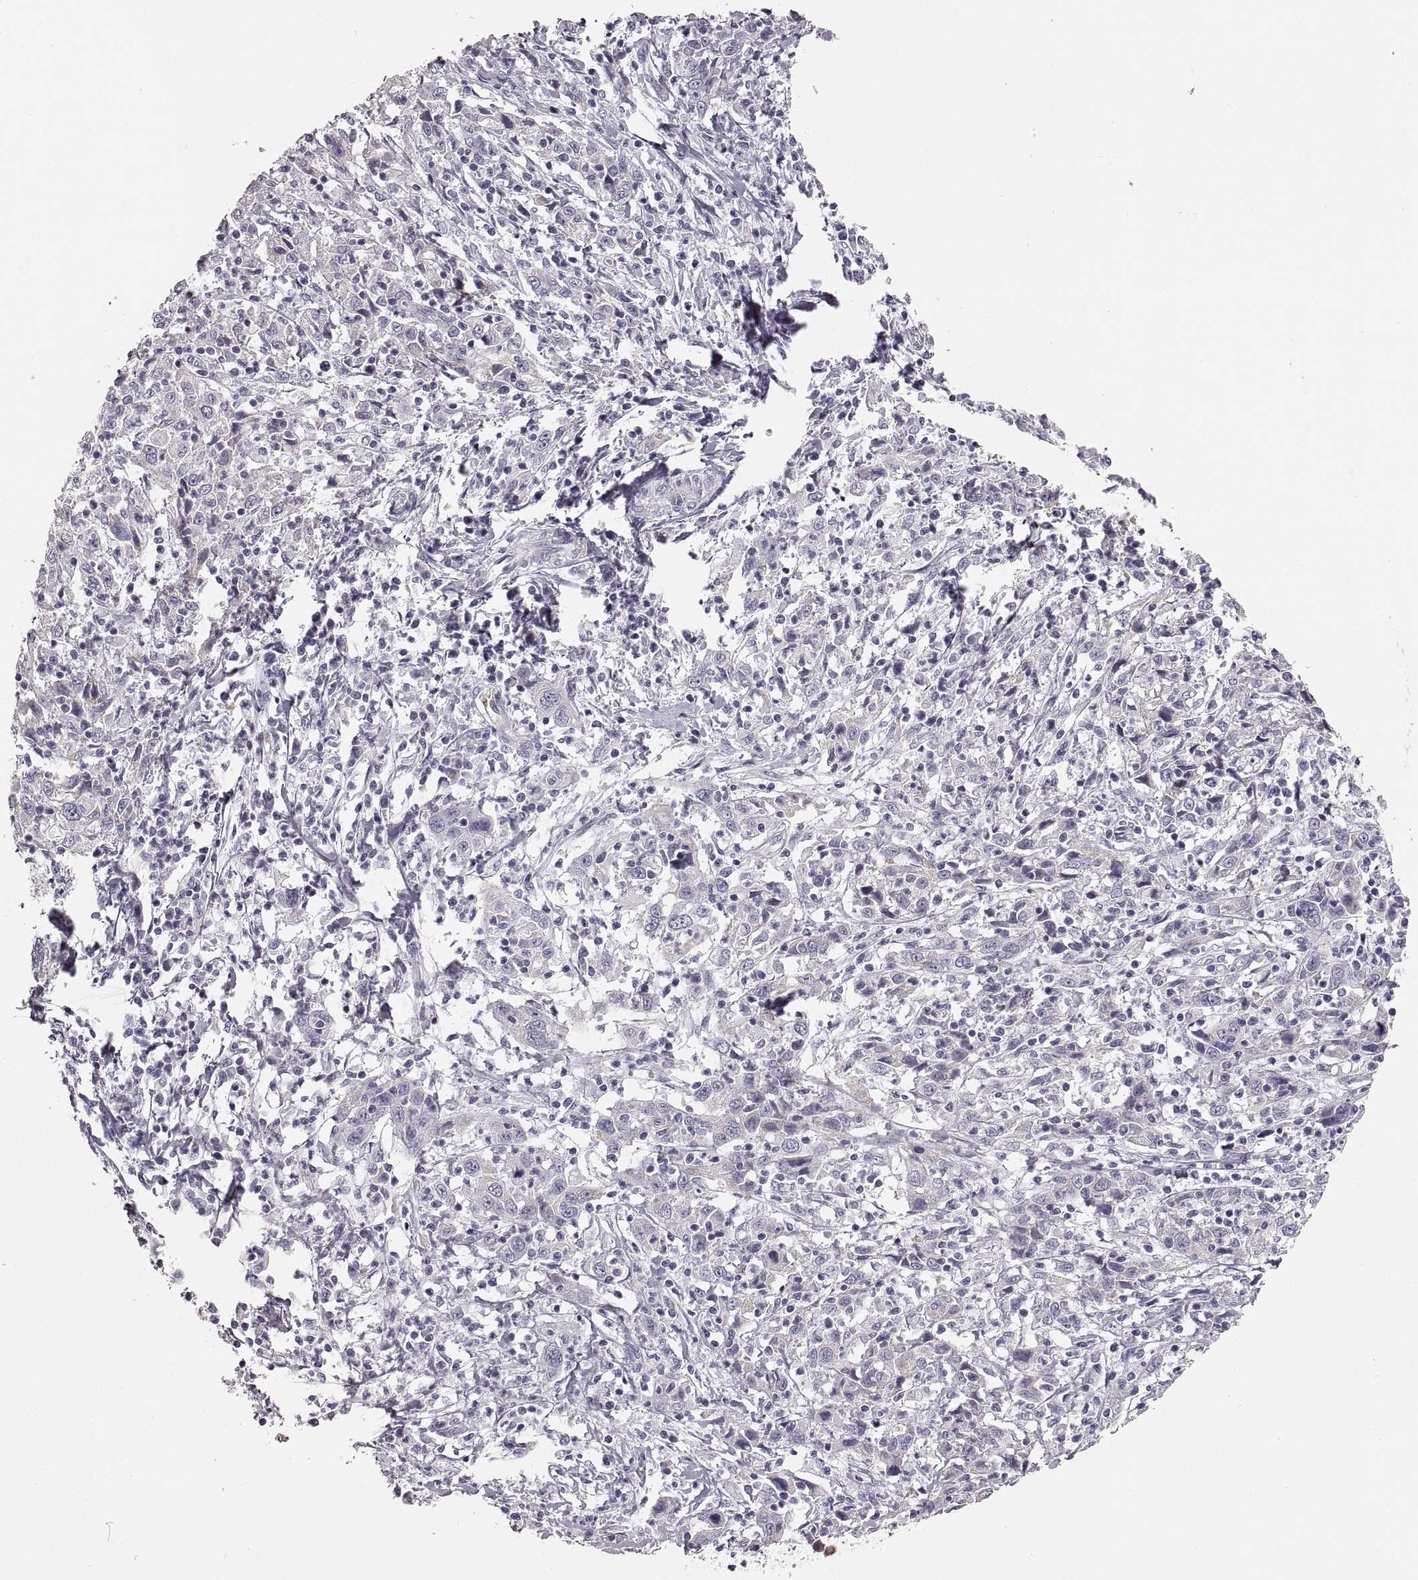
{"staining": {"intensity": "negative", "quantity": "none", "location": "none"}, "tissue": "cervical cancer", "cell_type": "Tumor cells", "image_type": "cancer", "snomed": [{"axis": "morphology", "description": "Squamous cell carcinoma, NOS"}, {"axis": "topography", "description": "Cervix"}], "caption": "This is an IHC histopathology image of human cervical cancer (squamous cell carcinoma). There is no positivity in tumor cells.", "gene": "RDH13", "patient": {"sex": "female", "age": 46}}